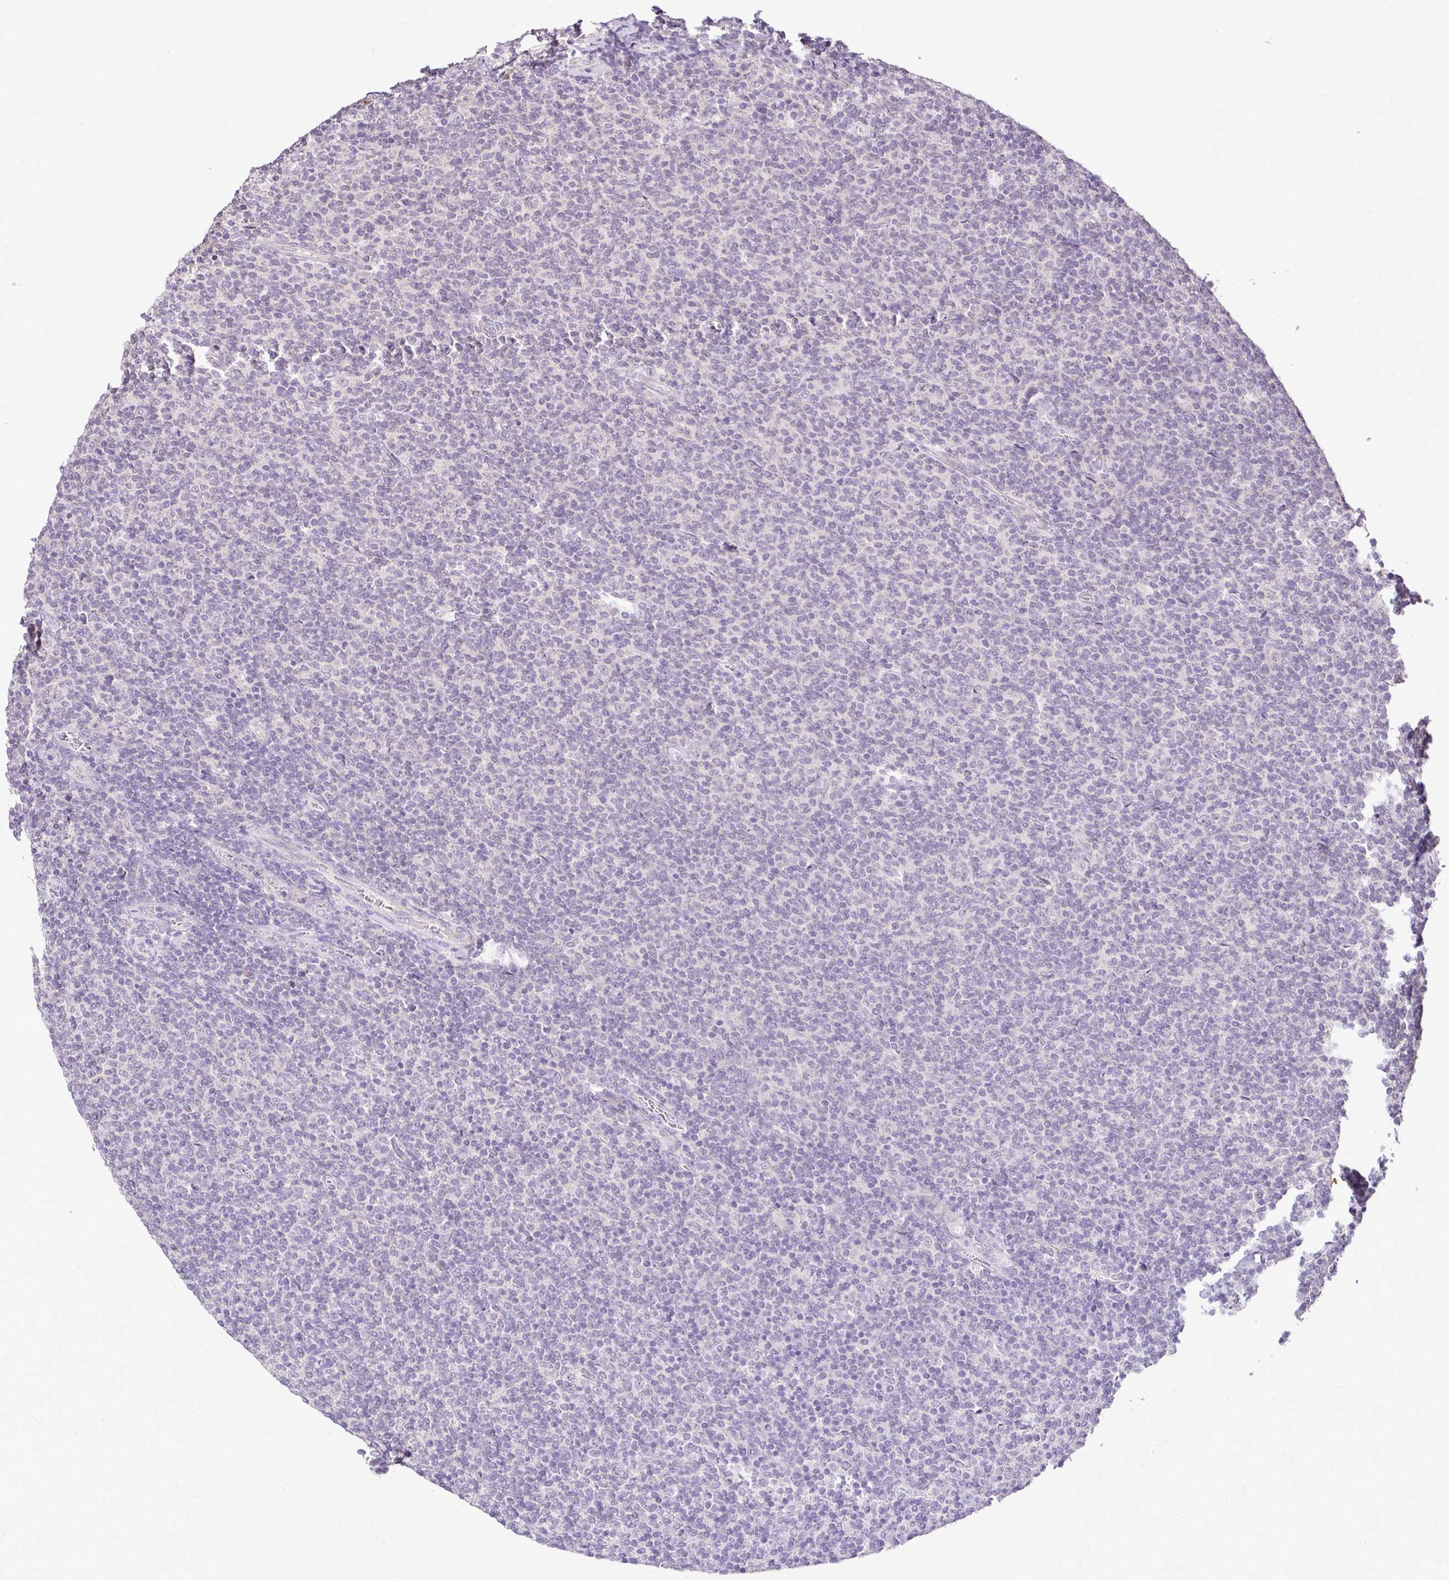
{"staining": {"intensity": "negative", "quantity": "none", "location": "none"}, "tissue": "lymphoma", "cell_type": "Tumor cells", "image_type": "cancer", "snomed": [{"axis": "morphology", "description": "Malignant lymphoma, non-Hodgkin's type, Low grade"}, {"axis": "topography", "description": "Lymph node"}], "caption": "Immunohistochemical staining of lymphoma exhibits no significant staining in tumor cells.", "gene": "KIAA1210", "patient": {"sex": "male", "age": 52}}